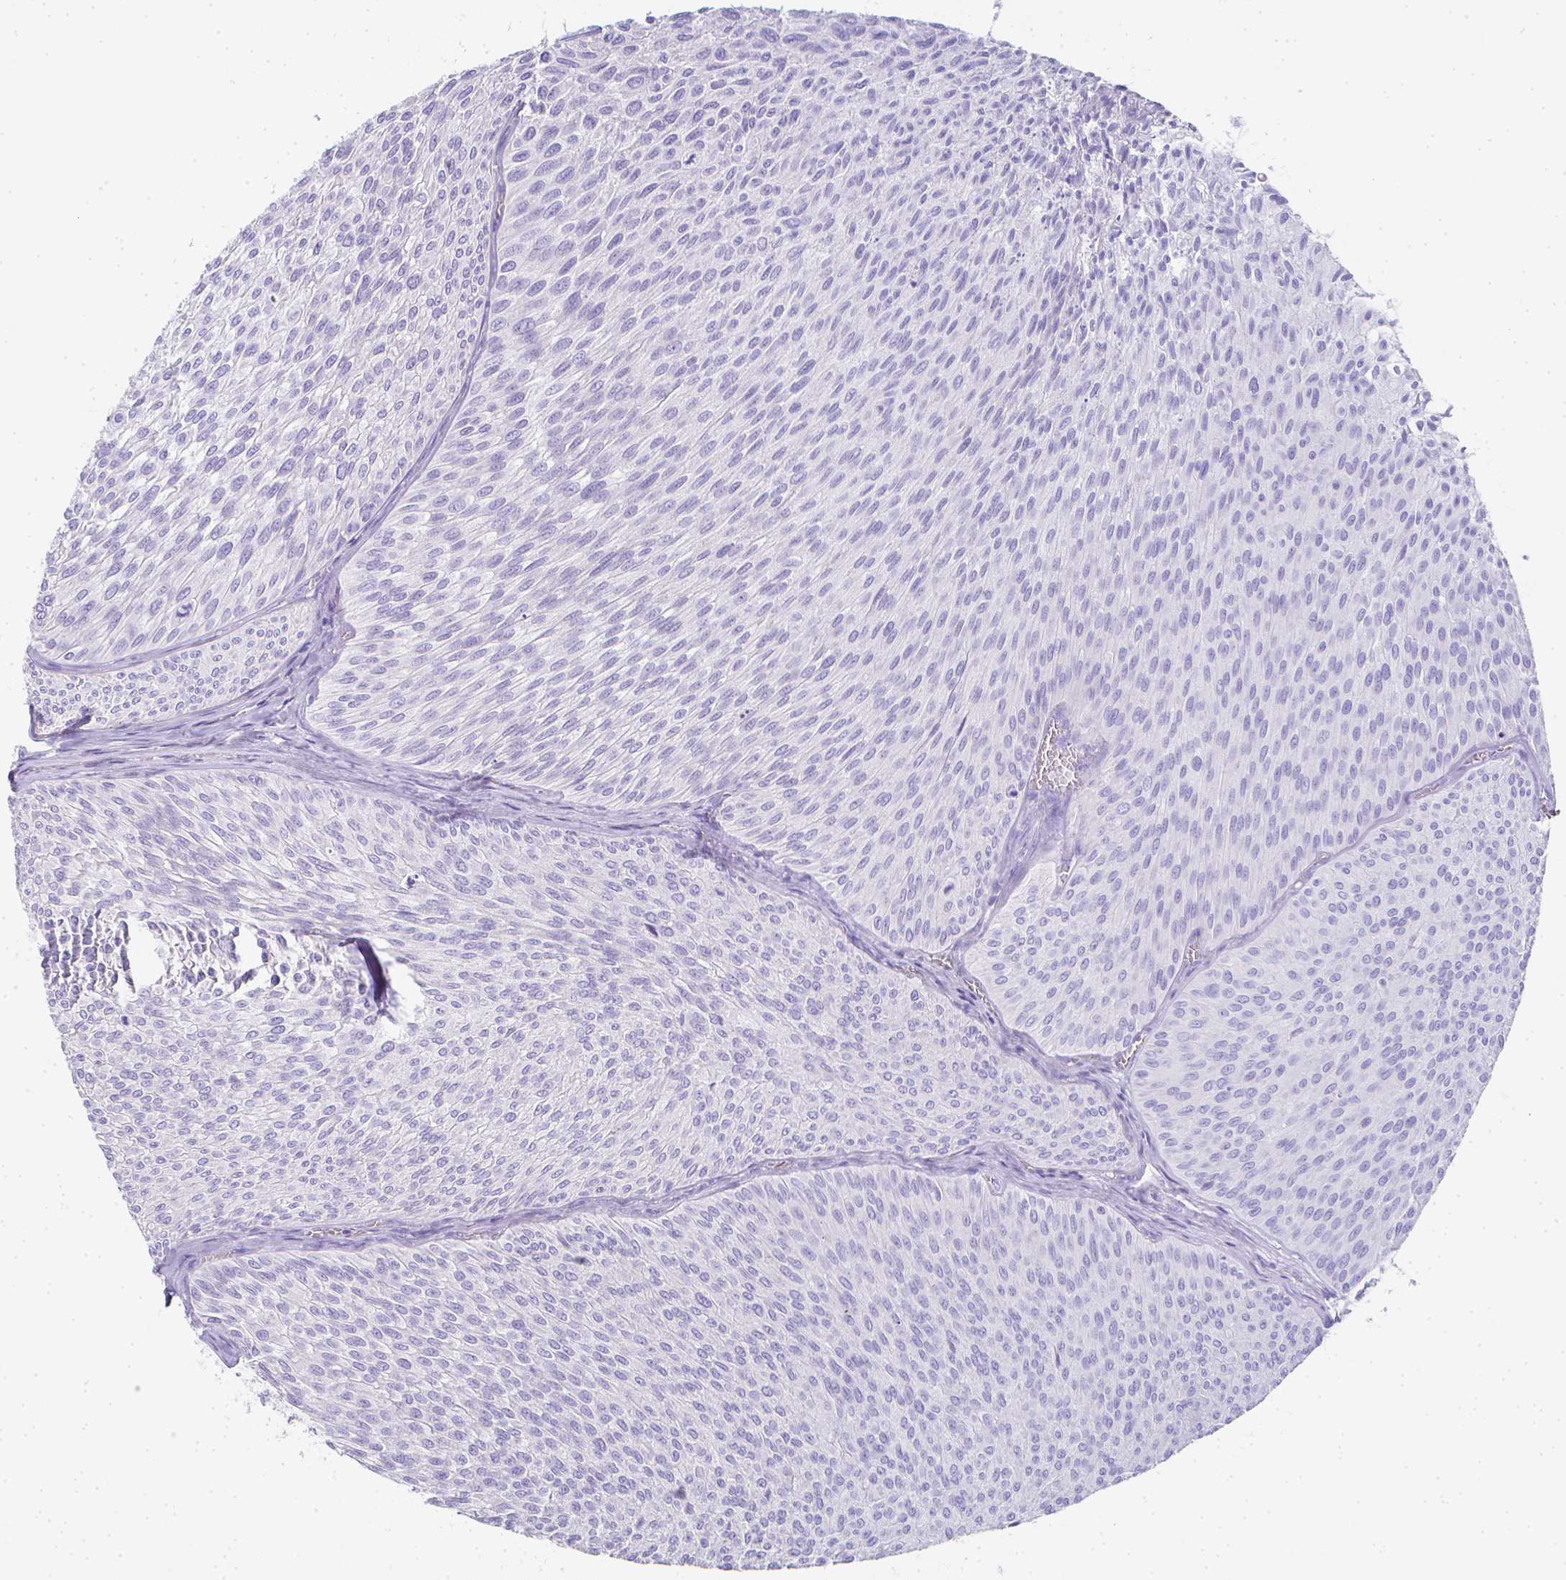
{"staining": {"intensity": "negative", "quantity": "none", "location": "none"}, "tissue": "urothelial cancer", "cell_type": "Tumor cells", "image_type": "cancer", "snomed": [{"axis": "morphology", "description": "Urothelial carcinoma, Low grade"}, {"axis": "topography", "description": "Urinary bladder"}], "caption": "This is an immunohistochemistry (IHC) image of human urothelial cancer. There is no staining in tumor cells.", "gene": "LGALS4", "patient": {"sex": "male", "age": 91}}